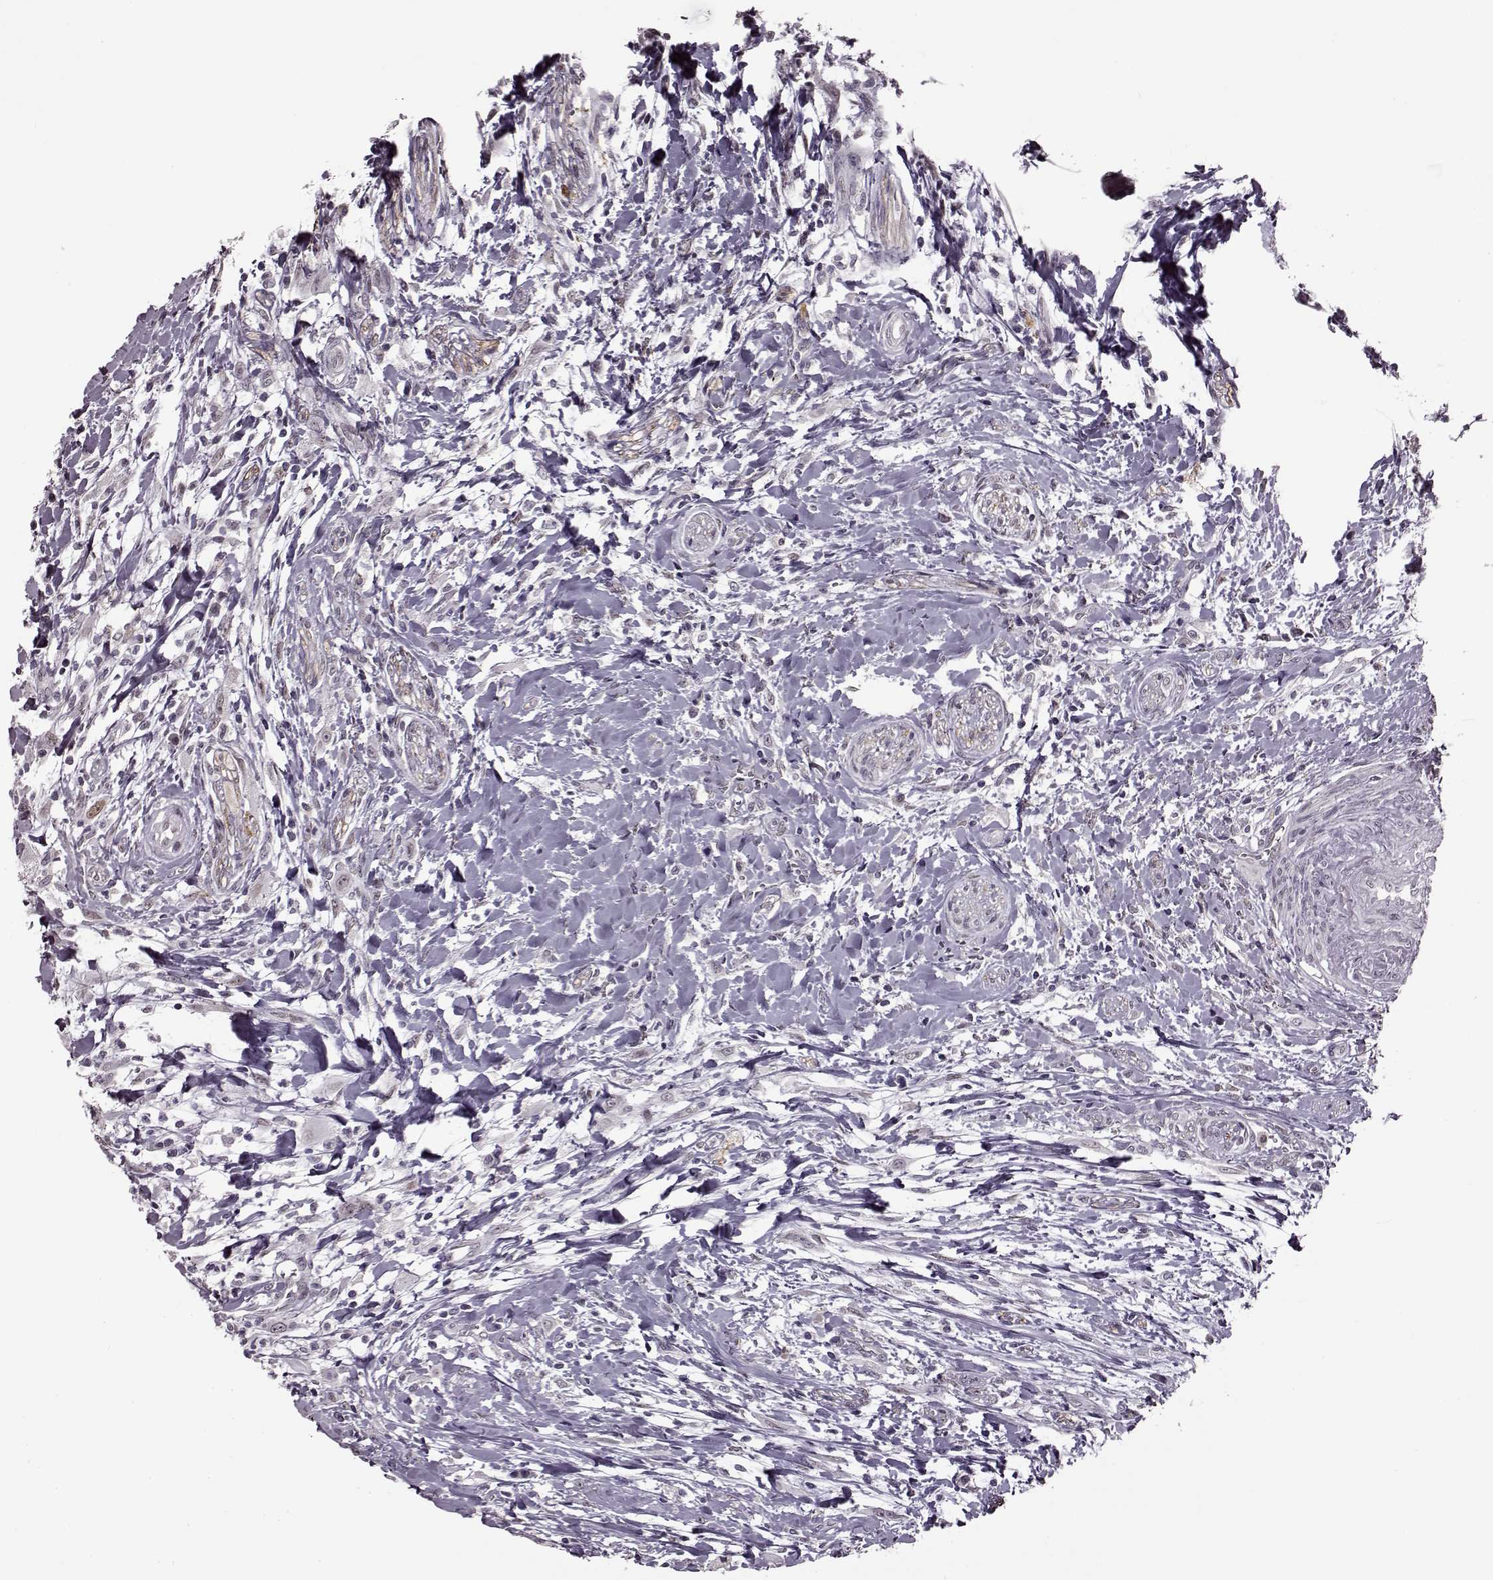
{"staining": {"intensity": "negative", "quantity": "none", "location": "none"}, "tissue": "head and neck cancer", "cell_type": "Tumor cells", "image_type": "cancer", "snomed": [{"axis": "morphology", "description": "Squamous cell carcinoma, NOS"}, {"axis": "morphology", "description": "Squamous cell carcinoma, metastatic, NOS"}, {"axis": "topography", "description": "Oral tissue"}, {"axis": "topography", "description": "Head-Neck"}], "caption": "An image of head and neck squamous cell carcinoma stained for a protein displays no brown staining in tumor cells. Brightfield microscopy of immunohistochemistry stained with DAB (brown) and hematoxylin (blue), captured at high magnification.", "gene": "STX1B", "patient": {"sex": "female", "age": 85}}